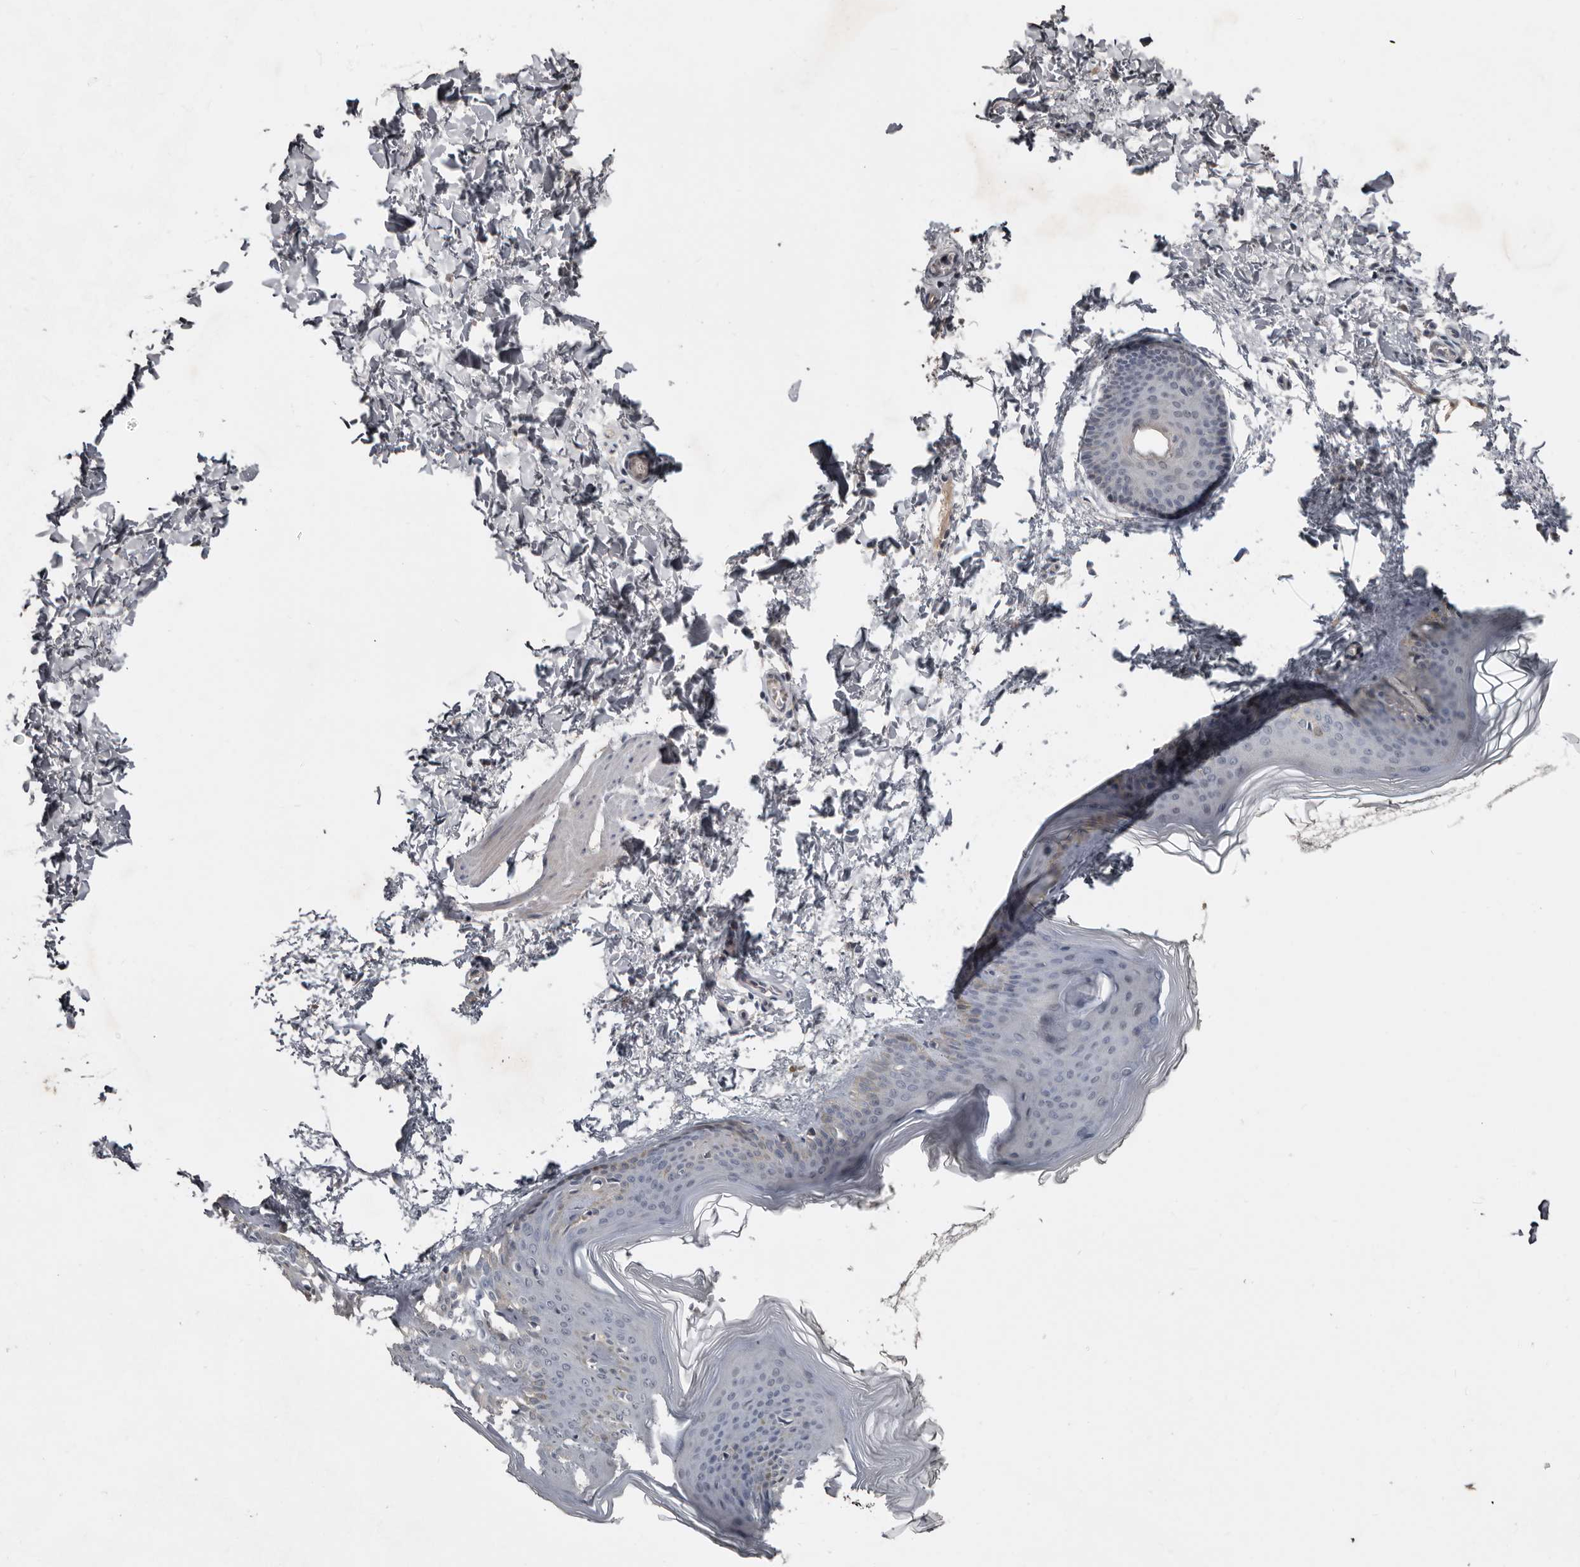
{"staining": {"intensity": "negative", "quantity": "none", "location": "none"}, "tissue": "skin", "cell_type": "Fibroblasts", "image_type": "normal", "snomed": [{"axis": "morphology", "description": "Normal tissue, NOS"}, {"axis": "topography", "description": "Skin"}], "caption": "This is a histopathology image of immunohistochemistry (IHC) staining of unremarkable skin, which shows no positivity in fibroblasts.", "gene": "RBKS", "patient": {"sex": "female", "age": 27}}